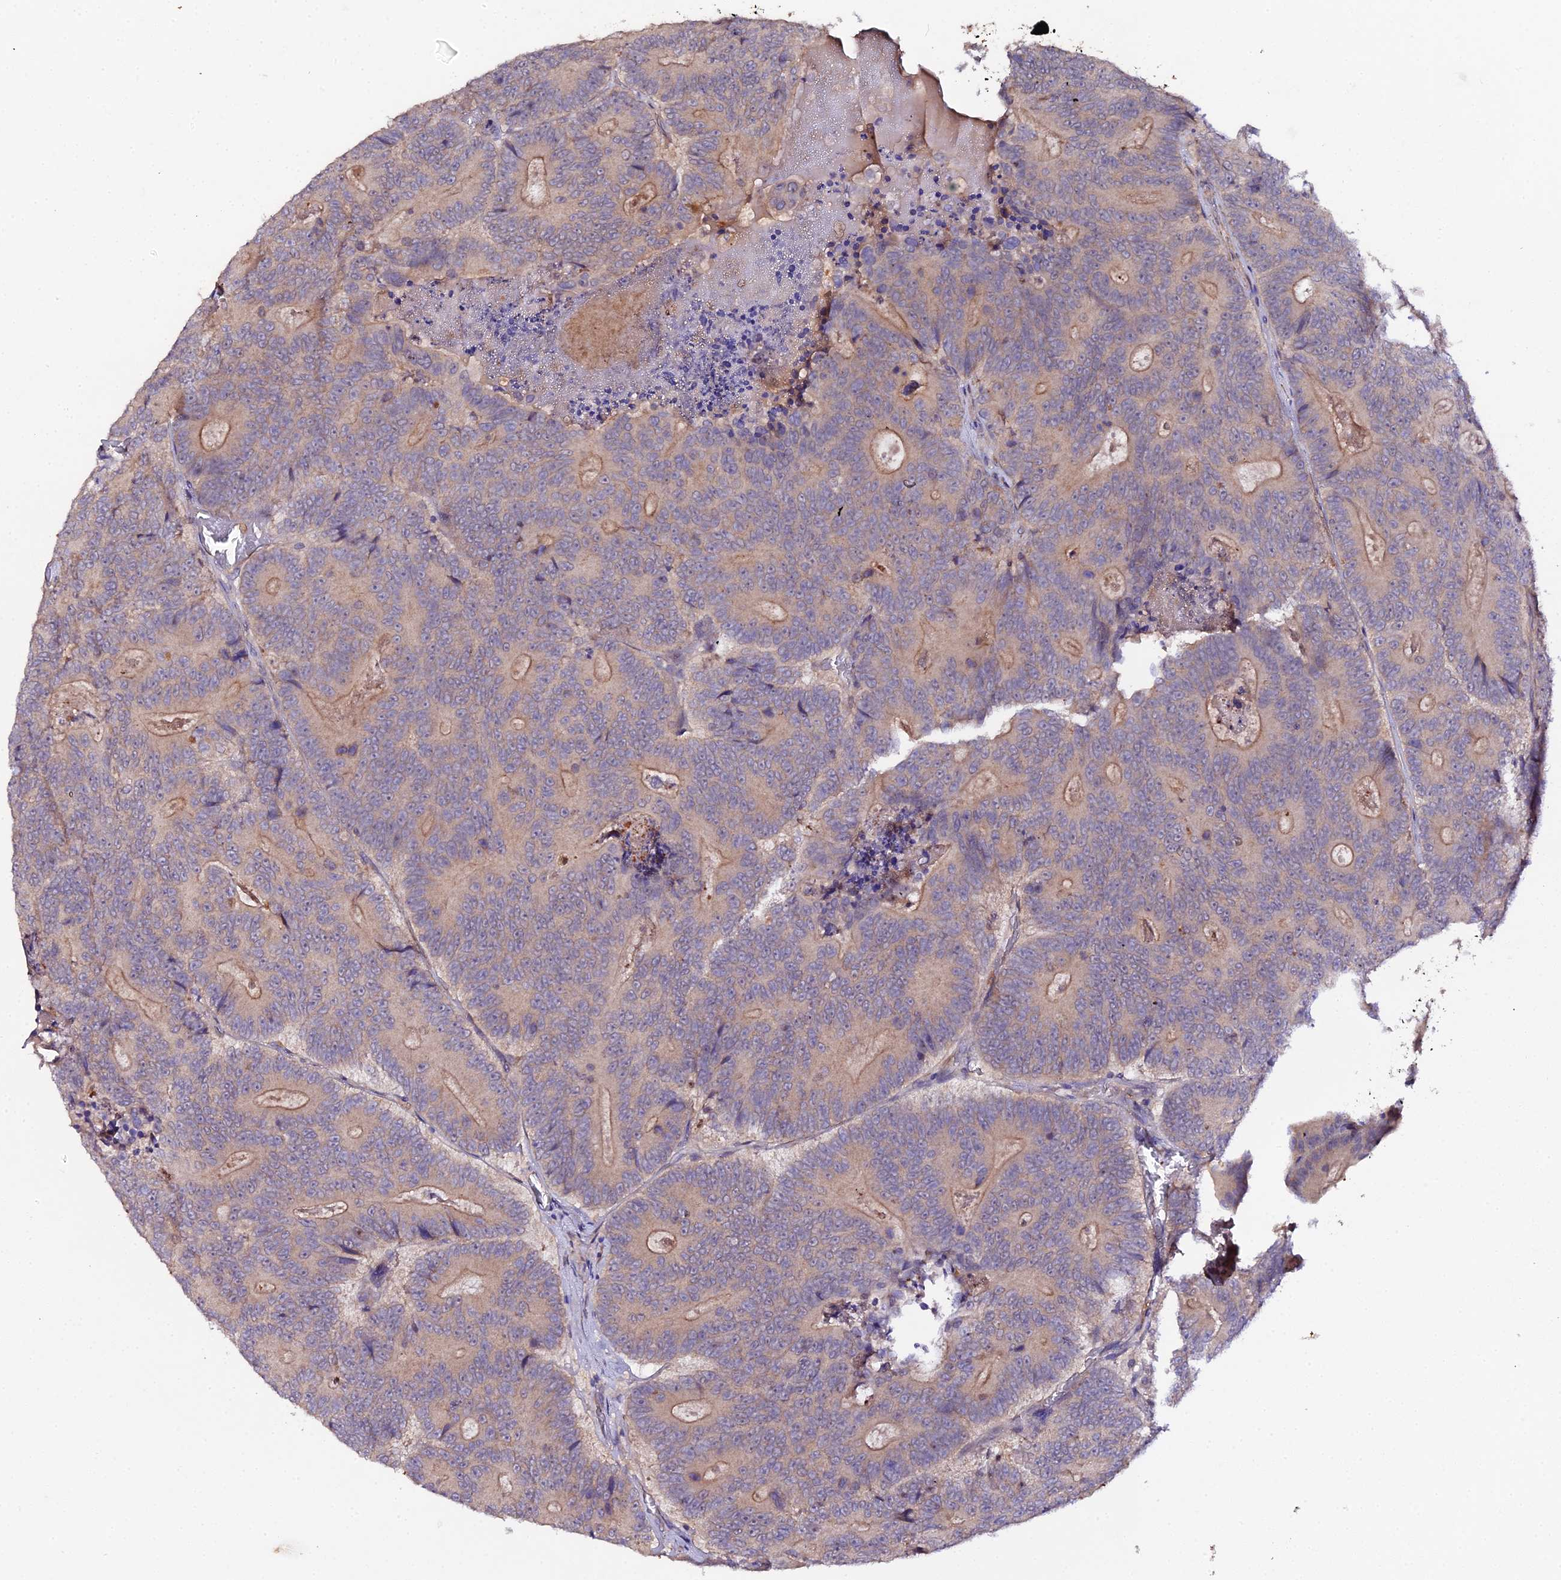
{"staining": {"intensity": "weak", "quantity": "25%-75%", "location": "cytoplasmic/membranous"}, "tissue": "colorectal cancer", "cell_type": "Tumor cells", "image_type": "cancer", "snomed": [{"axis": "morphology", "description": "Adenocarcinoma, NOS"}, {"axis": "topography", "description": "Colon"}], "caption": "Protein staining of colorectal cancer (adenocarcinoma) tissue reveals weak cytoplasmic/membranous staining in approximately 25%-75% of tumor cells. (DAB IHC with brightfield microscopy, high magnification).", "gene": "TRIM26", "patient": {"sex": "male", "age": 83}}